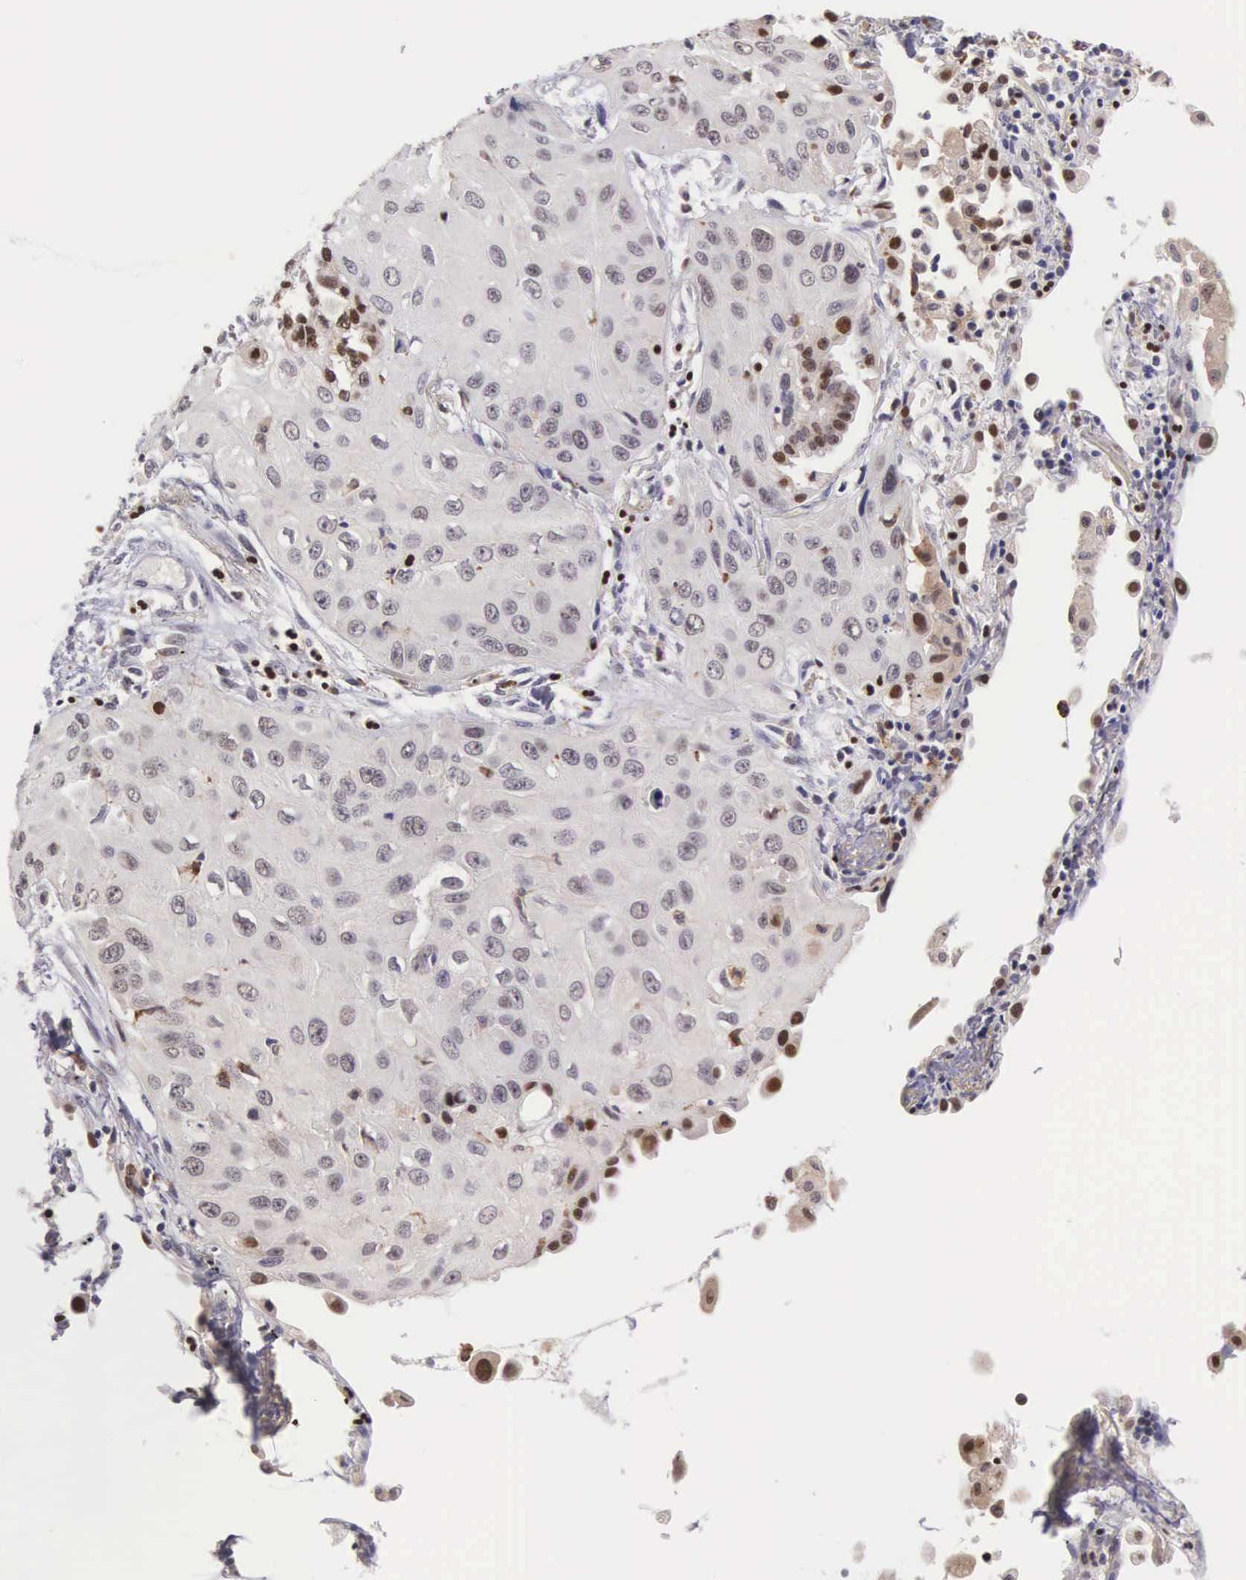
{"staining": {"intensity": "moderate", "quantity": "<25%", "location": "nuclear"}, "tissue": "lung cancer", "cell_type": "Tumor cells", "image_type": "cancer", "snomed": [{"axis": "morphology", "description": "Squamous cell carcinoma, NOS"}, {"axis": "topography", "description": "Lung"}], "caption": "Lung cancer stained with immunohistochemistry displays moderate nuclear staining in about <25% of tumor cells. The protein of interest is stained brown, and the nuclei are stained in blue (DAB (3,3'-diaminobenzidine) IHC with brightfield microscopy, high magnification).", "gene": "GRK3", "patient": {"sex": "male", "age": 71}}